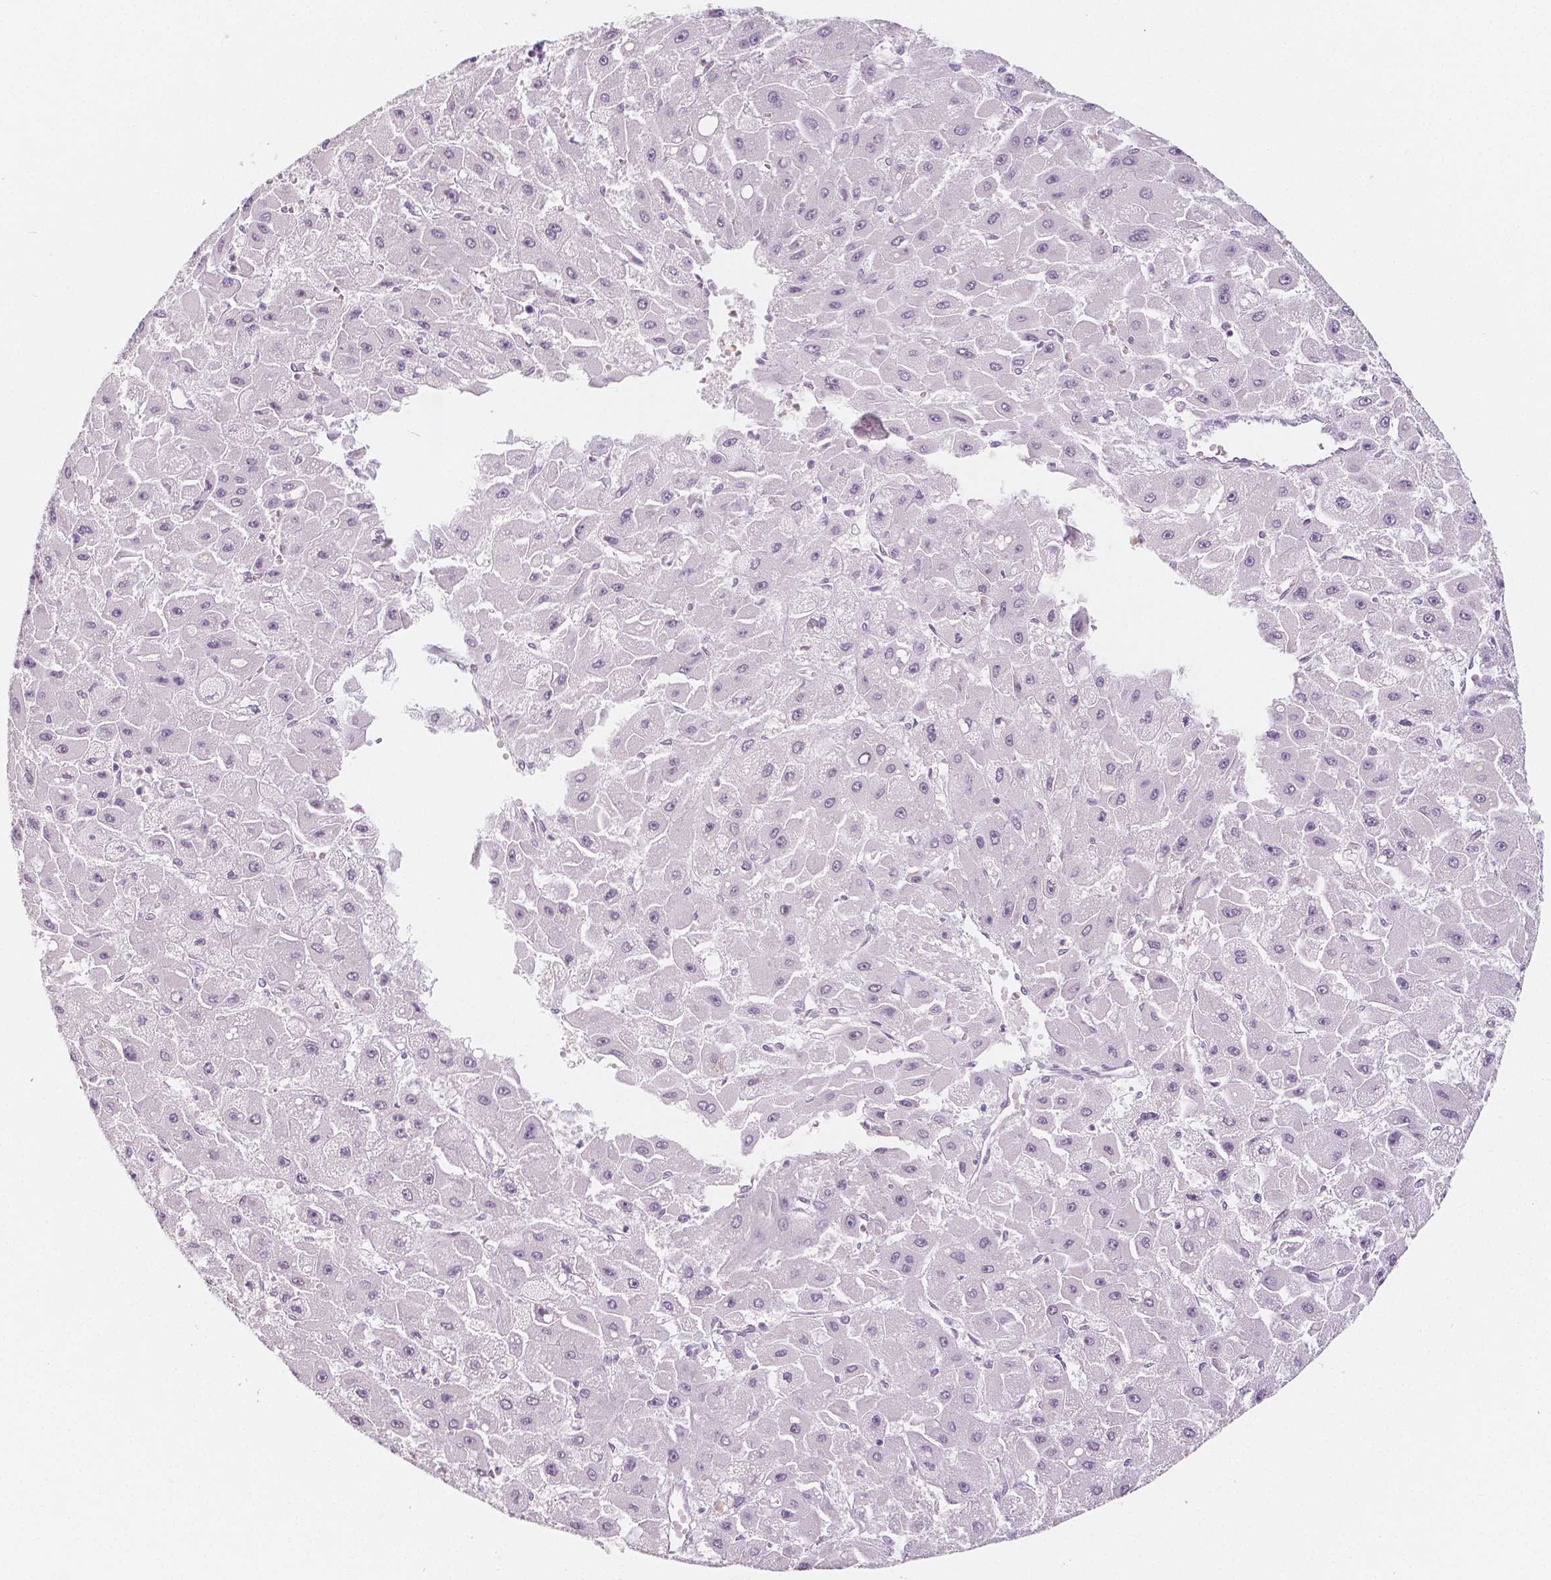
{"staining": {"intensity": "negative", "quantity": "none", "location": "none"}, "tissue": "liver cancer", "cell_type": "Tumor cells", "image_type": "cancer", "snomed": [{"axis": "morphology", "description": "Carcinoma, Hepatocellular, NOS"}, {"axis": "topography", "description": "Liver"}], "caption": "Tumor cells show no significant protein positivity in liver hepatocellular carcinoma.", "gene": "KDM5B", "patient": {"sex": "female", "age": 25}}